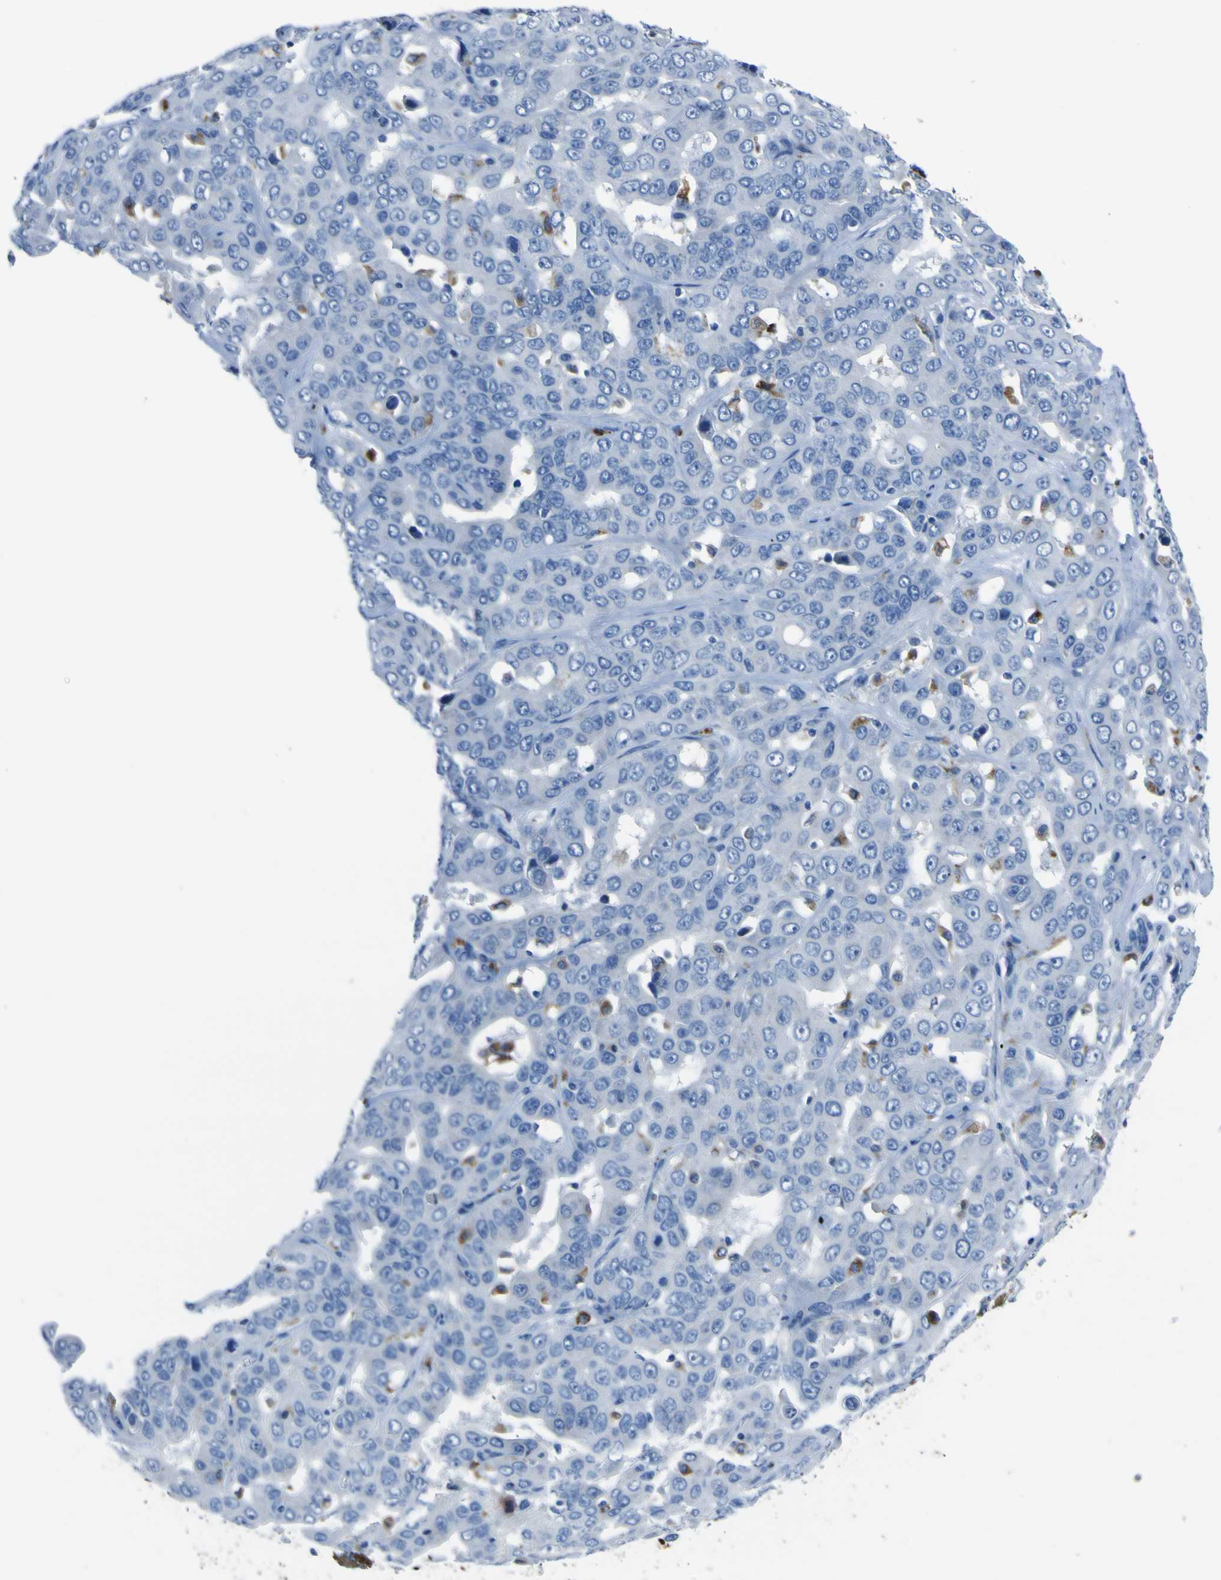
{"staining": {"intensity": "negative", "quantity": "none", "location": "none"}, "tissue": "liver cancer", "cell_type": "Tumor cells", "image_type": "cancer", "snomed": [{"axis": "morphology", "description": "Cholangiocarcinoma"}, {"axis": "topography", "description": "Liver"}], "caption": "Protein analysis of liver cholangiocarcinoma shows no significant expression in tumor cells.", "gene": "ACSL1", "patient": {"sex": "female", "age": 52}}